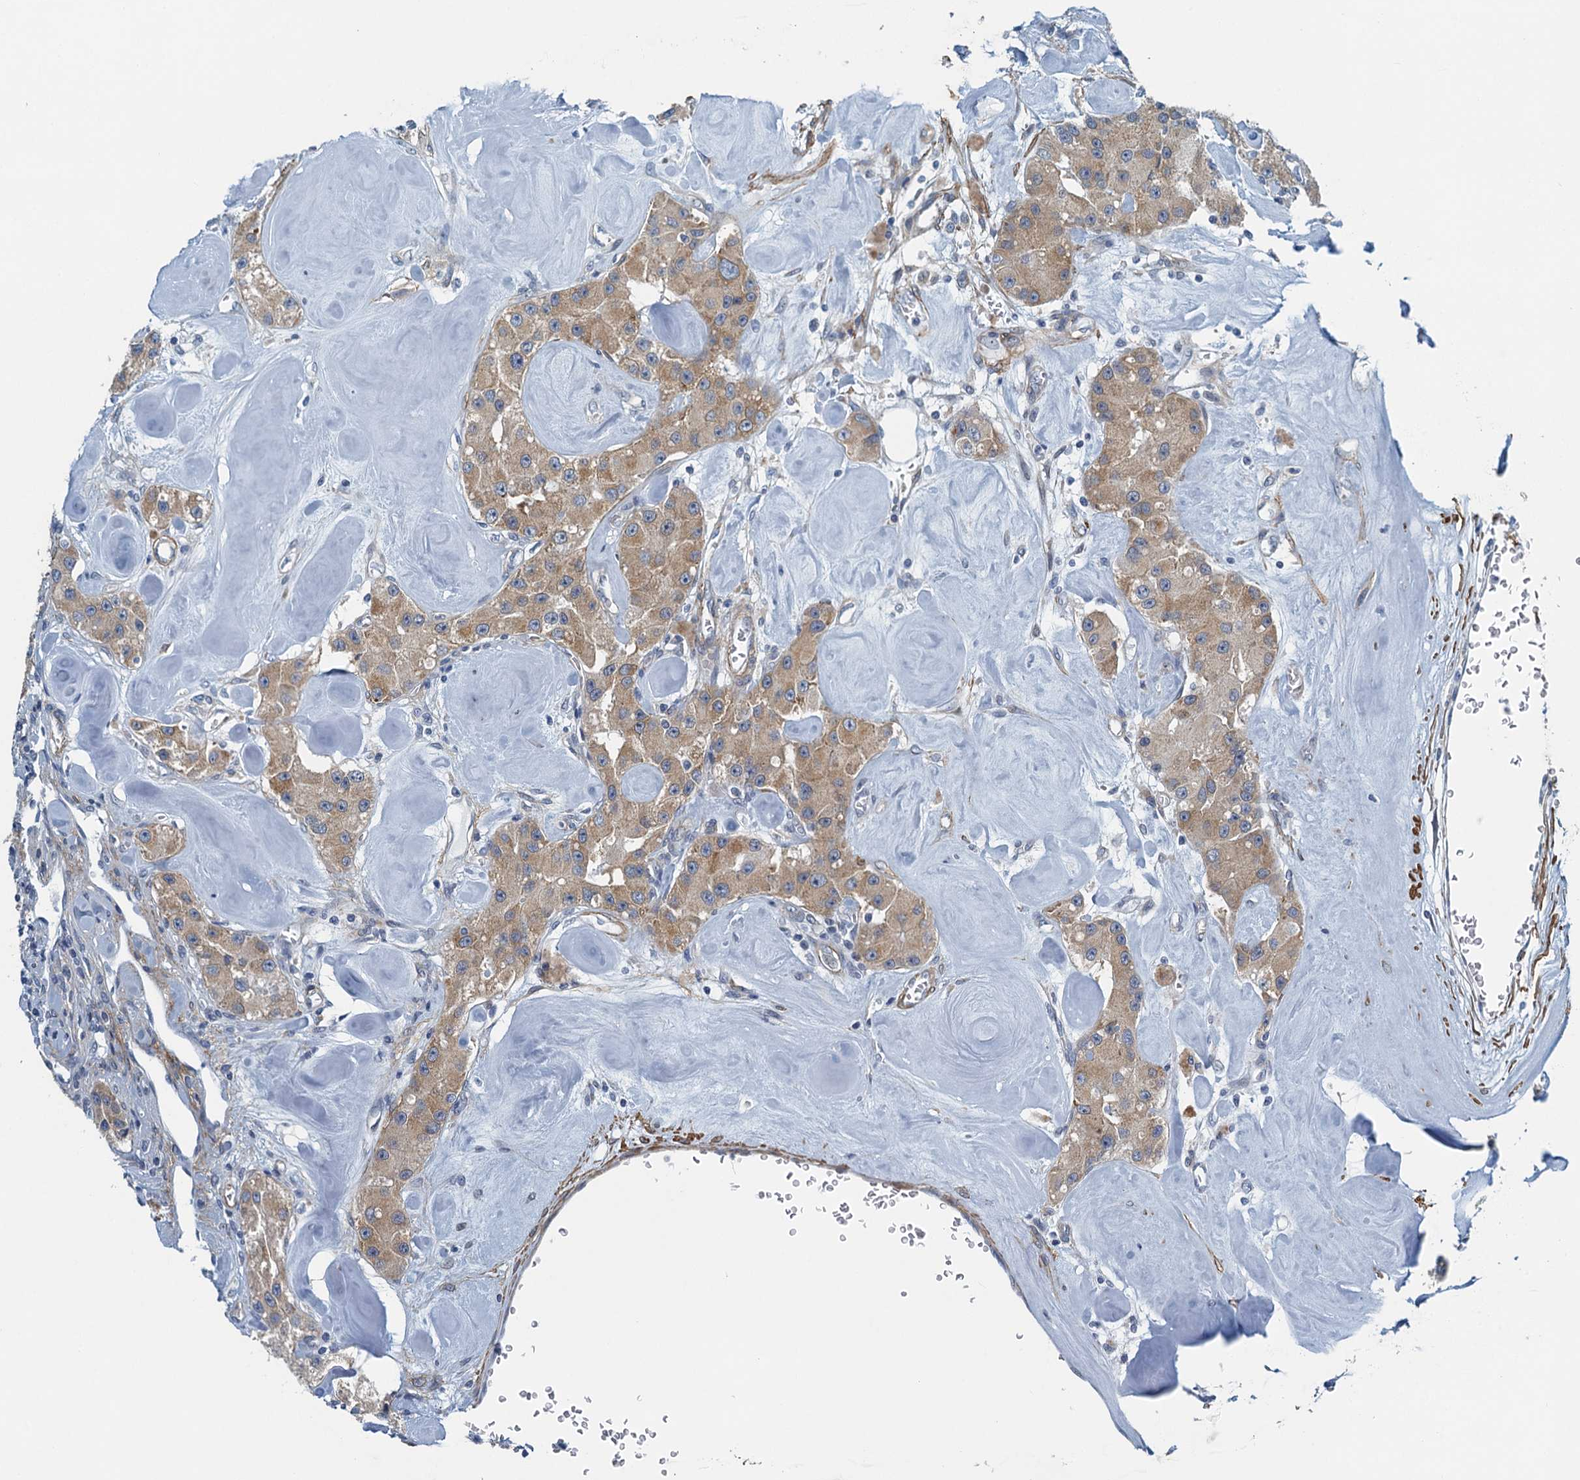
{"staining": {"intensity": "weak", "quantity": ">75%", "location": "cytoplasmic/membranous"}, "tissue": "carcinoid", "cell_type": "Tumor cells", "image_type": "cancer", "snomed": [{"axis": "morphology", "description": "Carcinoid, malignant, NOS"}, {"axis": "topography", "description": "Pancreas"}], "caption": "The immunohistochemical stain labels weak cytoplasmic/membranous expression in tumor cells of malignant carcinoid tissue. Nuclei are stained in blue.", "gene": "ALG2", "patient": {"sex": "male", "age": 41}}